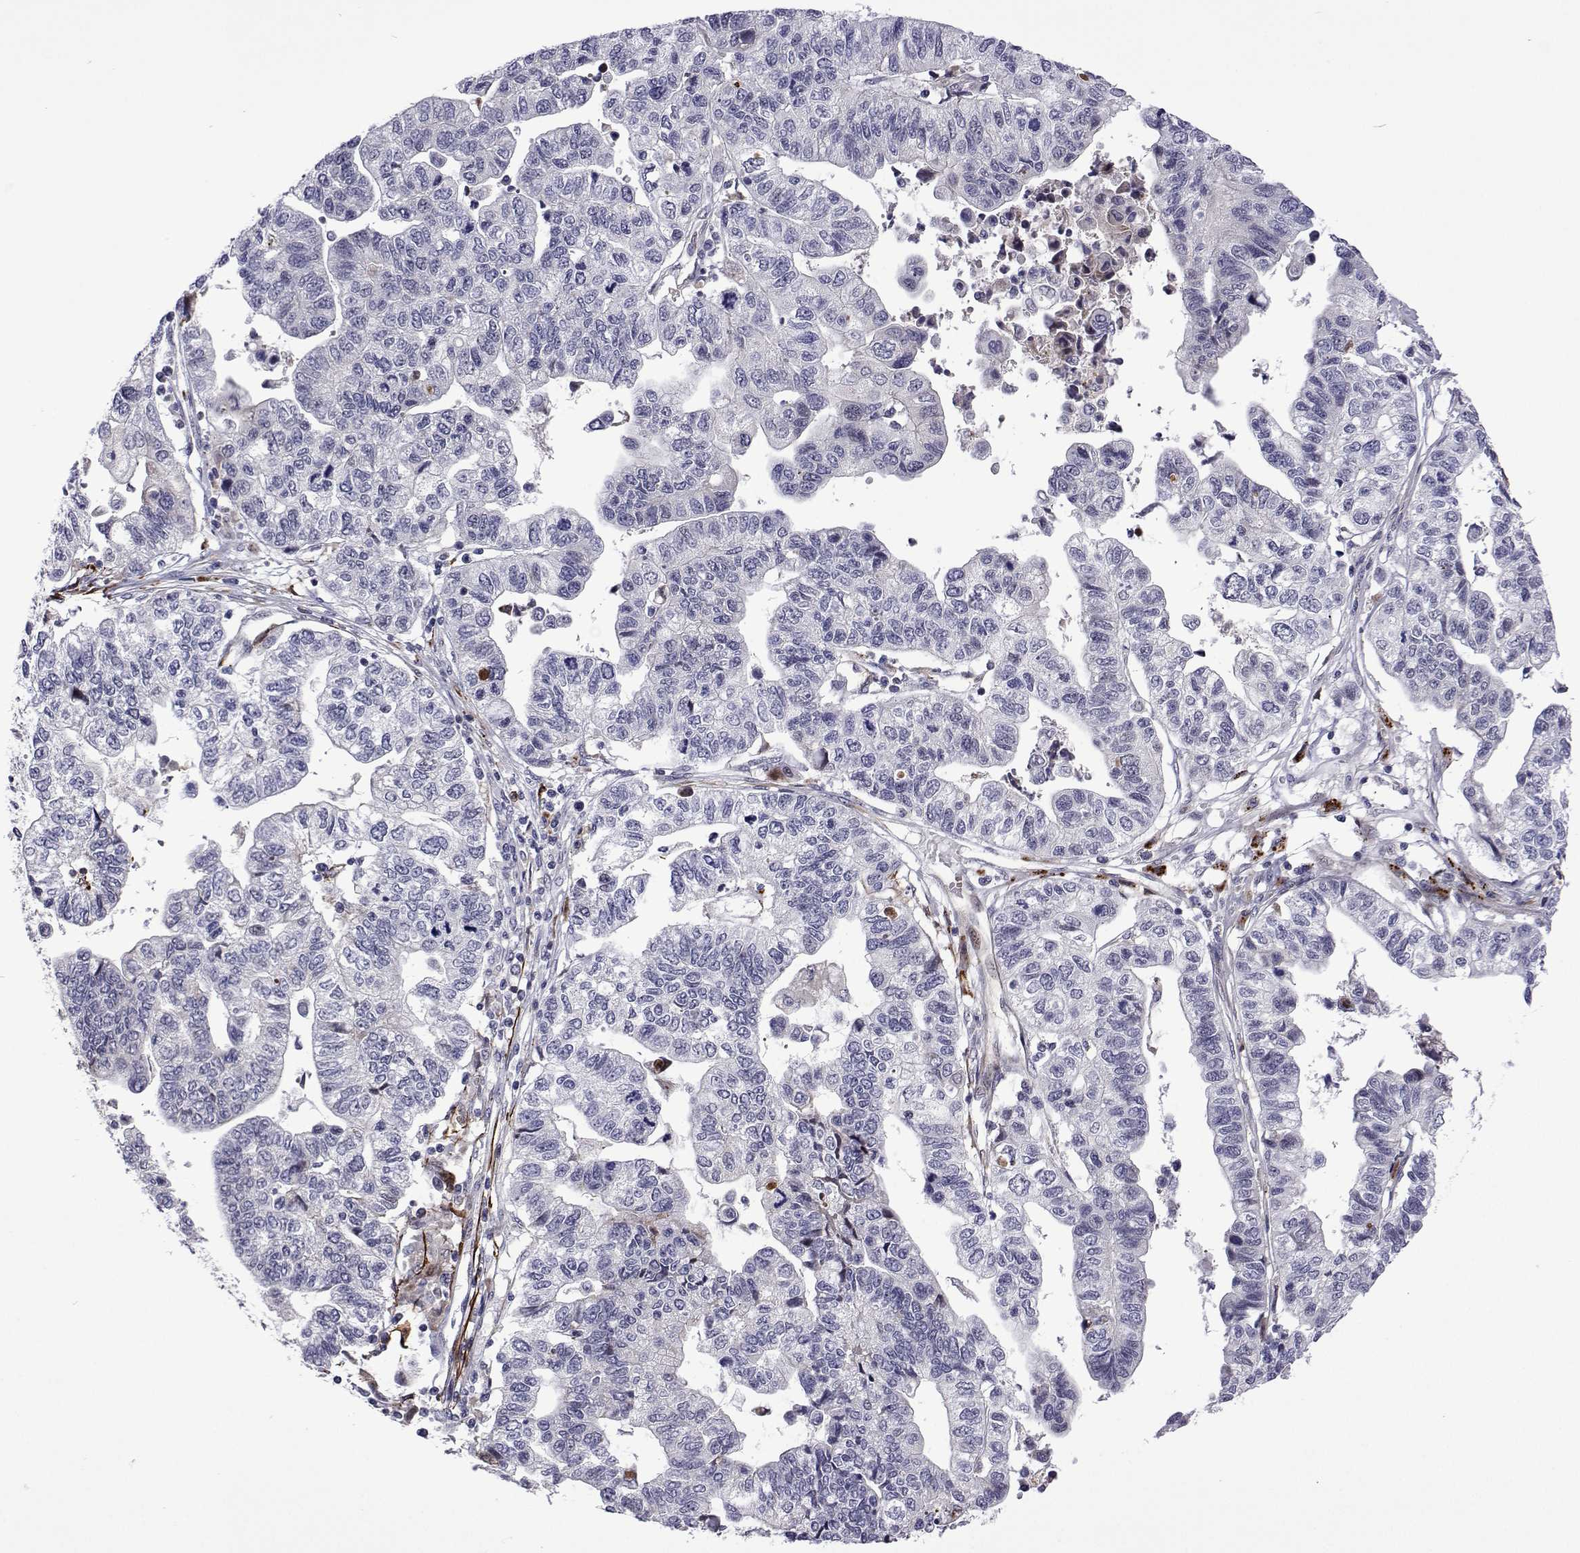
{"staining": {"intensity": "negative", "quantity": "none", "location": "none"}, "tissue": "stomach cancer", "cell_type": "Tumor cells", "image_type": "cancer", "snomed": [{"axis": "morphology", "description": "Adenocarcinoma, NOS"}, {"axis": "topography", "description": "Stomach, upper"}], "caption": "This is an immunohistochemistry (IHC) image of stomach adenocarcinoma. There is no staining in tumor cells.", "gene": "EFCAB3", "patient": {"sex": "female", "age": 67}}